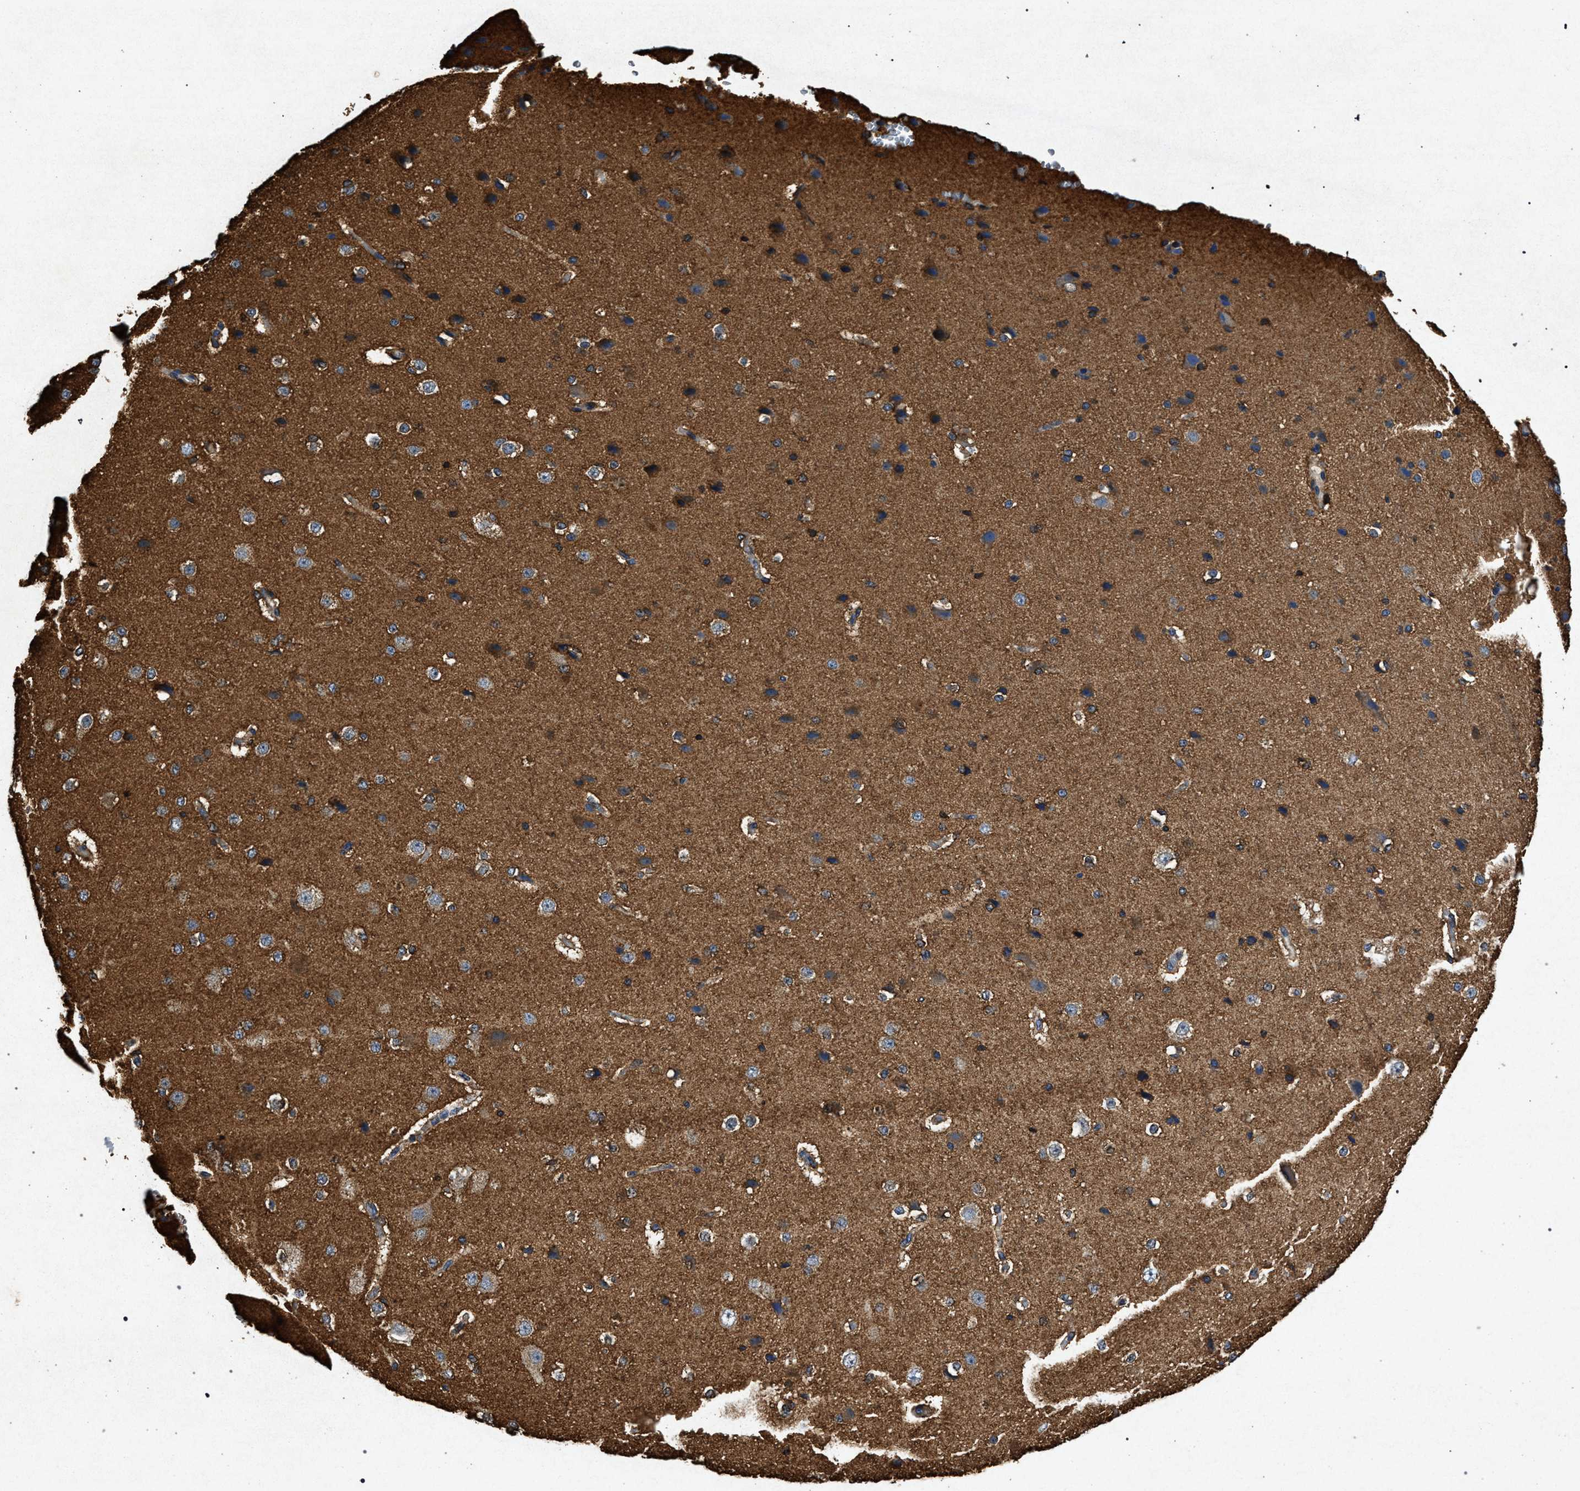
{"staining": {"intensity": "weak", "quantity": "25%-75%", "location": "cytoplasmic/membranous"}, "tissue": "cerebral cortex", "cell_type": "Endothelial cells", "image_type": "normal", "snomed": [{"axis": "morphology", "description": "Normal tissue, NOS"}, {"axis": "morphology", "description": "Developmental malformation"}, {"axis": "topography", "description": "Cerebral cortex"}], "caption": "A brown stain labels weak cytoplasmic/membranous expression of a protein in endothelial cells of benign cerebral cortex. (DAB = brown stain, brightfield microscopy at high magnification).", "gene": "MARCKS", "patient": {"sex": "female", "age": 30}}